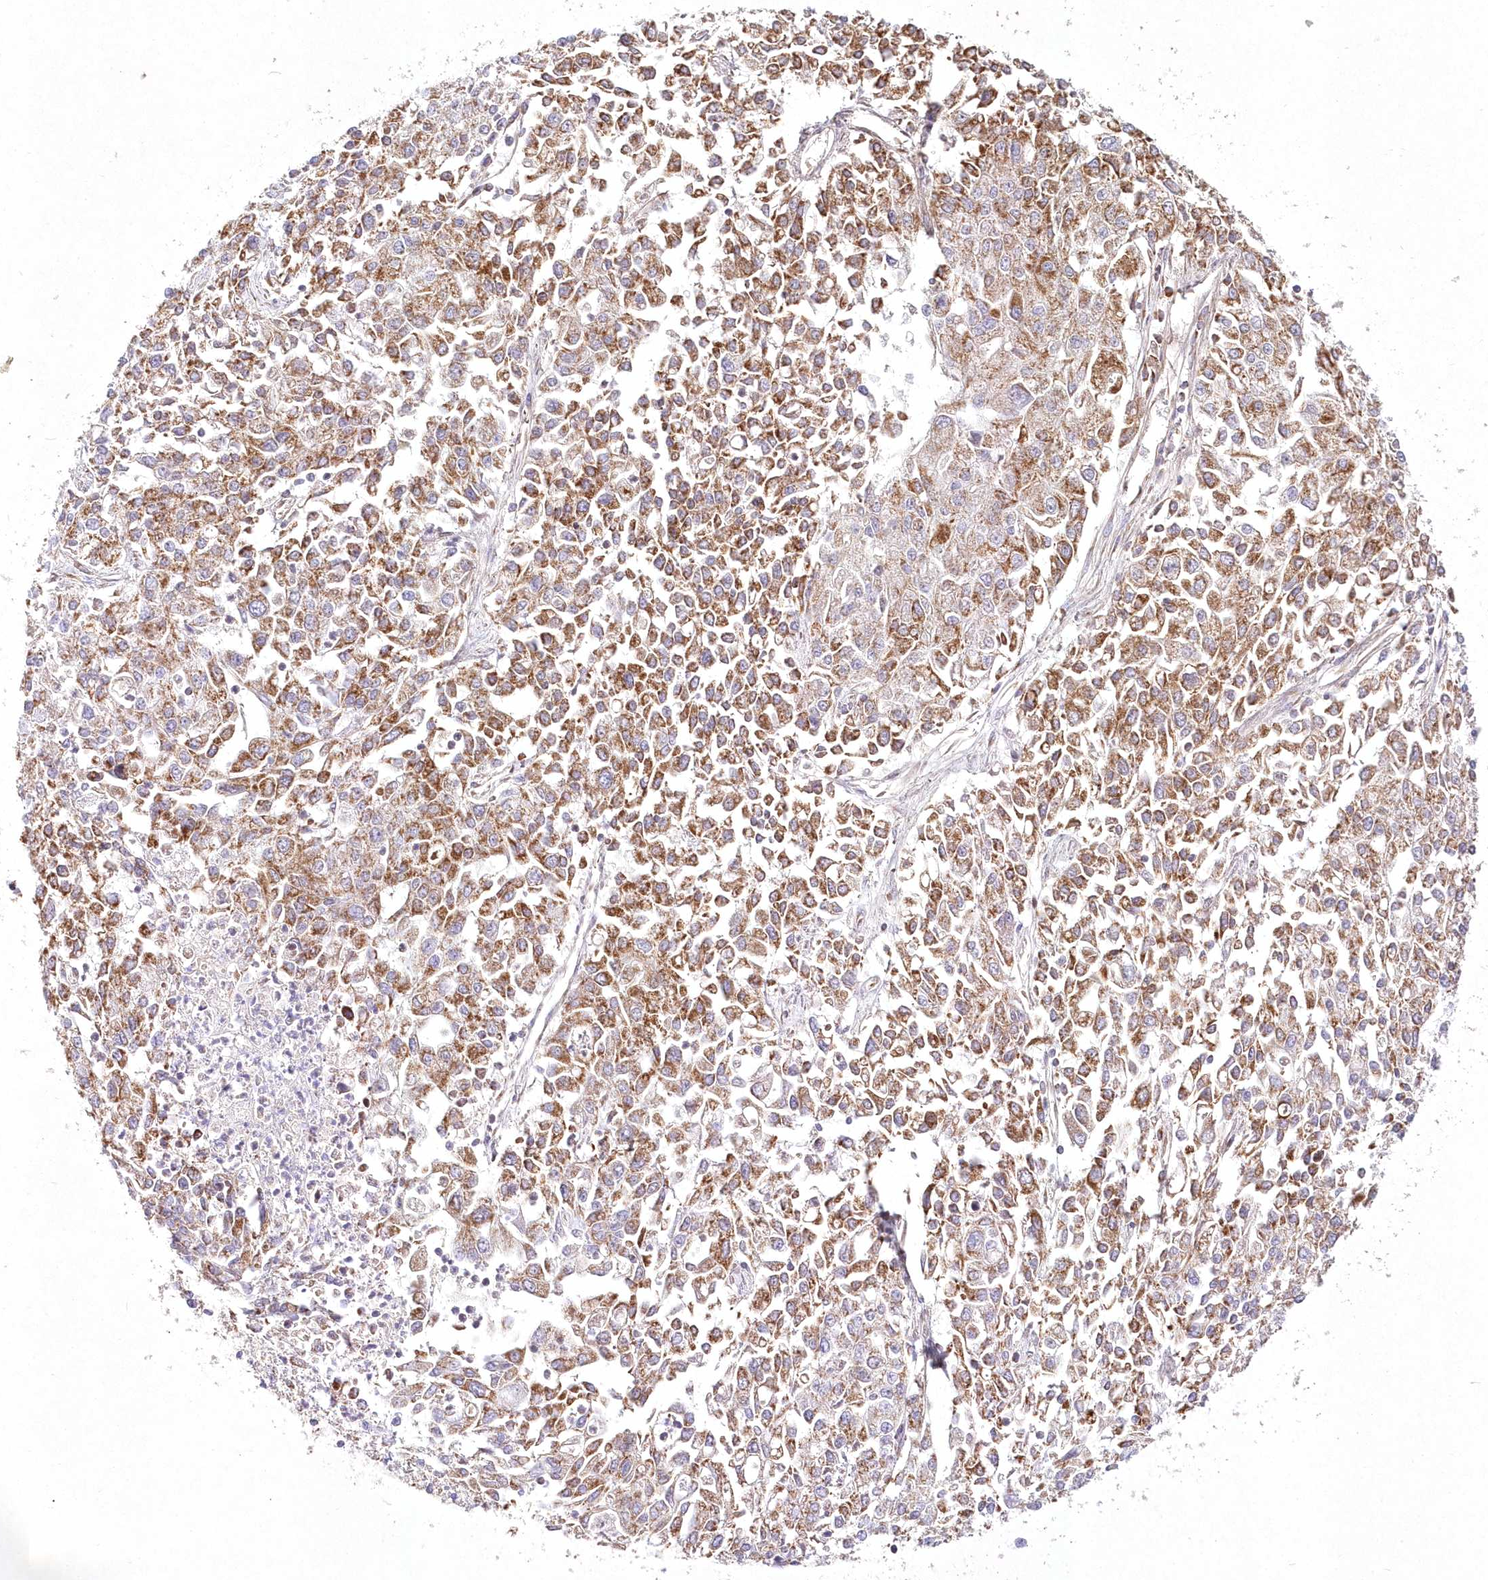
{"staining": {"intensity": "moderate", "quantity": ">75%", "location": "cytoplasmic/membranous"}, "tissue": "endometrial cancer", "cell_type": "Tumor cells", "image_type": "cancer", "snomed": [{"axis": "morphology", "description": "Adenocarcinoma, NOS"}, {"axis": "topography", "description": "Endometrium"}], "caption": "Endometrial cancer (adenocarcinoma) tissue shows moderate cytoplasmic/membranous positivity in about >75% of tumor cells, visualized by immunohistochemistry. The staining was performed using DAB (3,3'-diaminobenzidine), with brown indicating positive protein expression. Nuclei are stained blue with hematoxylin.", "gene": "DNA2", "patient": {"sex": "female", "age": 49}}